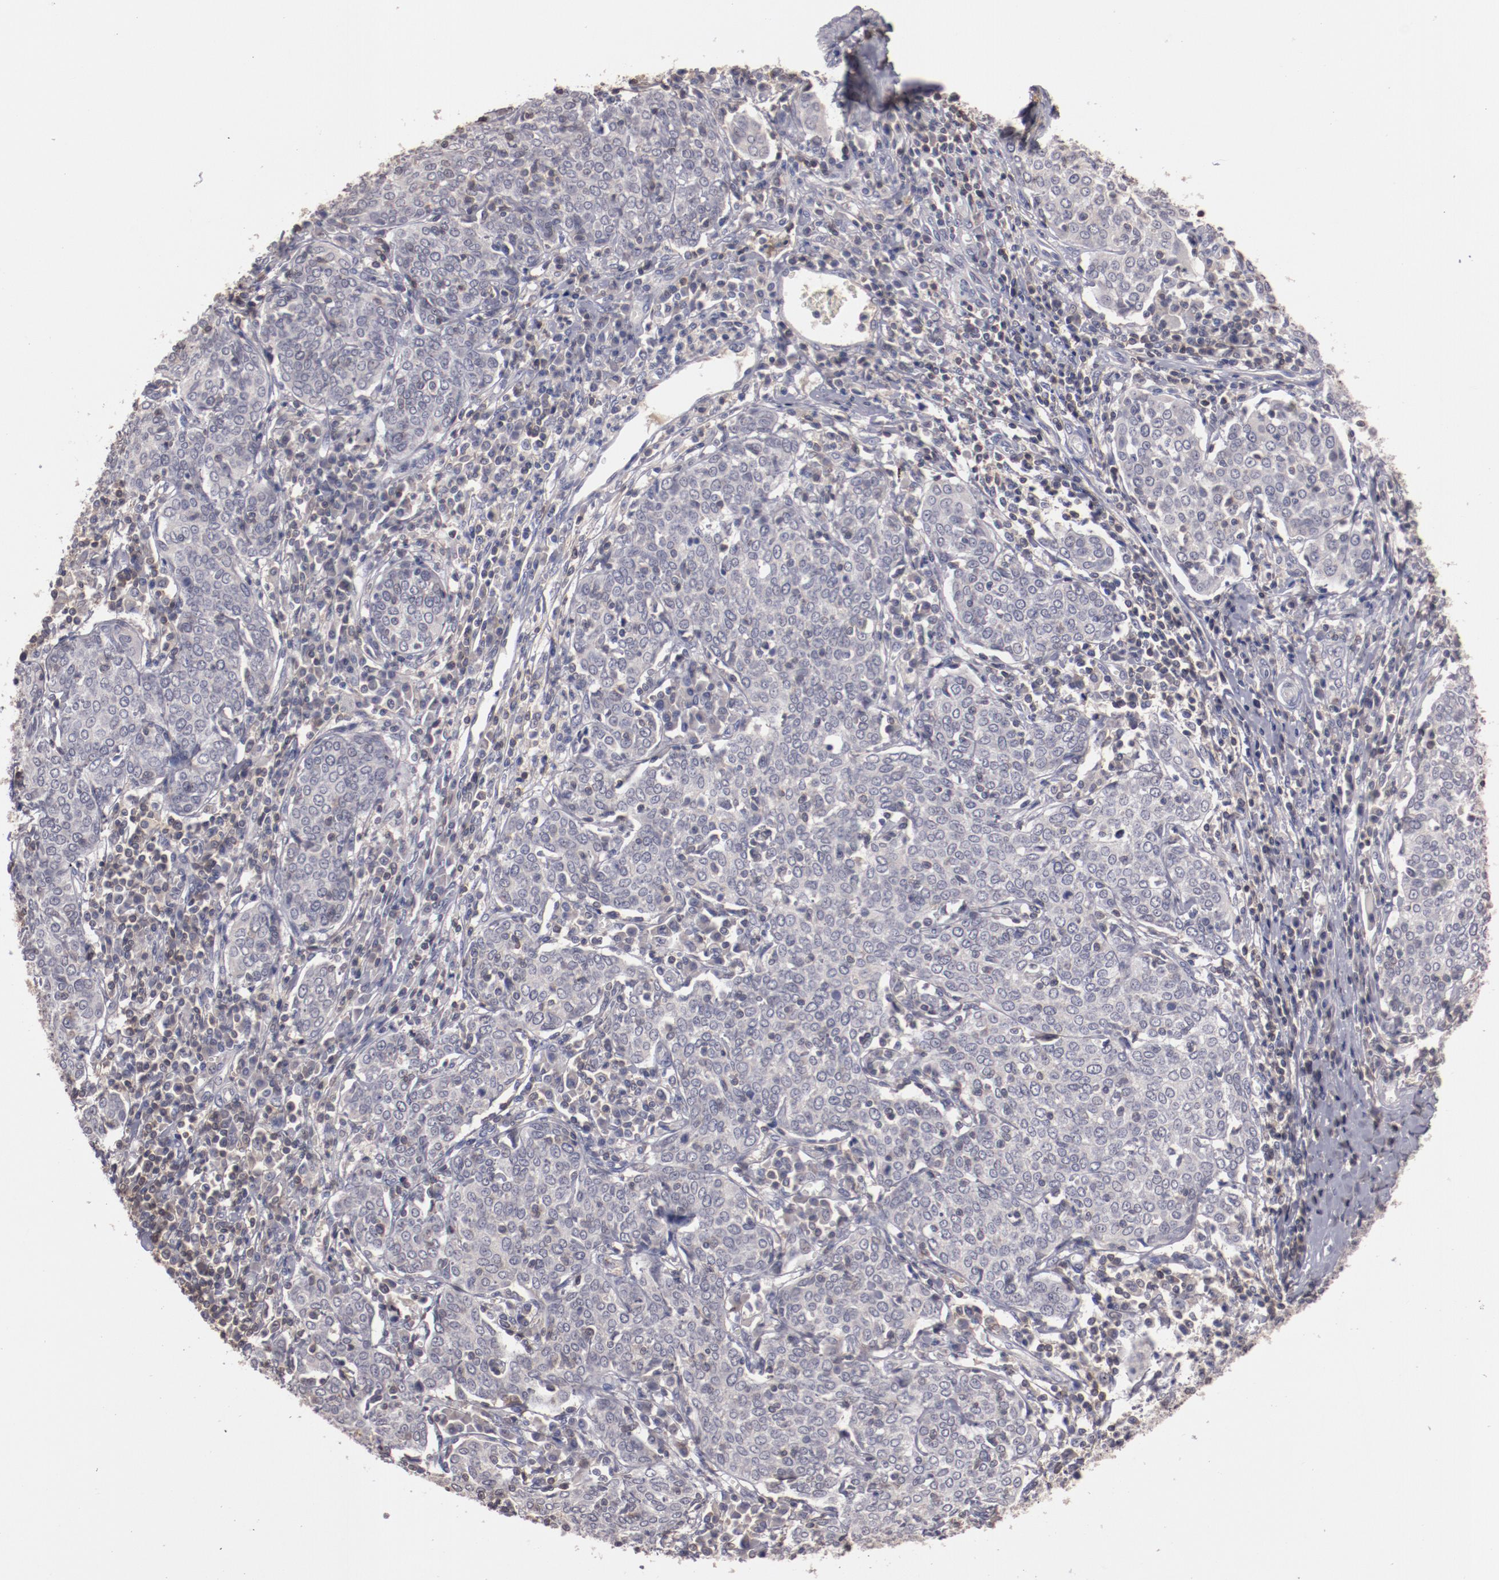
{"staining": {"intensity": "negative", "quantity": "none", "location": "none"}, "tissue": "cervical cancer", "cell_type": "Tumor cells", "image_type": "cancer", "snomed": [{"axis": "morphology", "description": "Squamous cell carcinoma, NOS"}, {"axis": "topography", "description": "Cervix"}], "caption": "DAB (3,3'-diaminobenzidine) immunohistochemical staining of cervical cancer displays no significant expression in tumor cells.", "gene": "MBL2", "patient": {"sex": "female", "age": 40}}